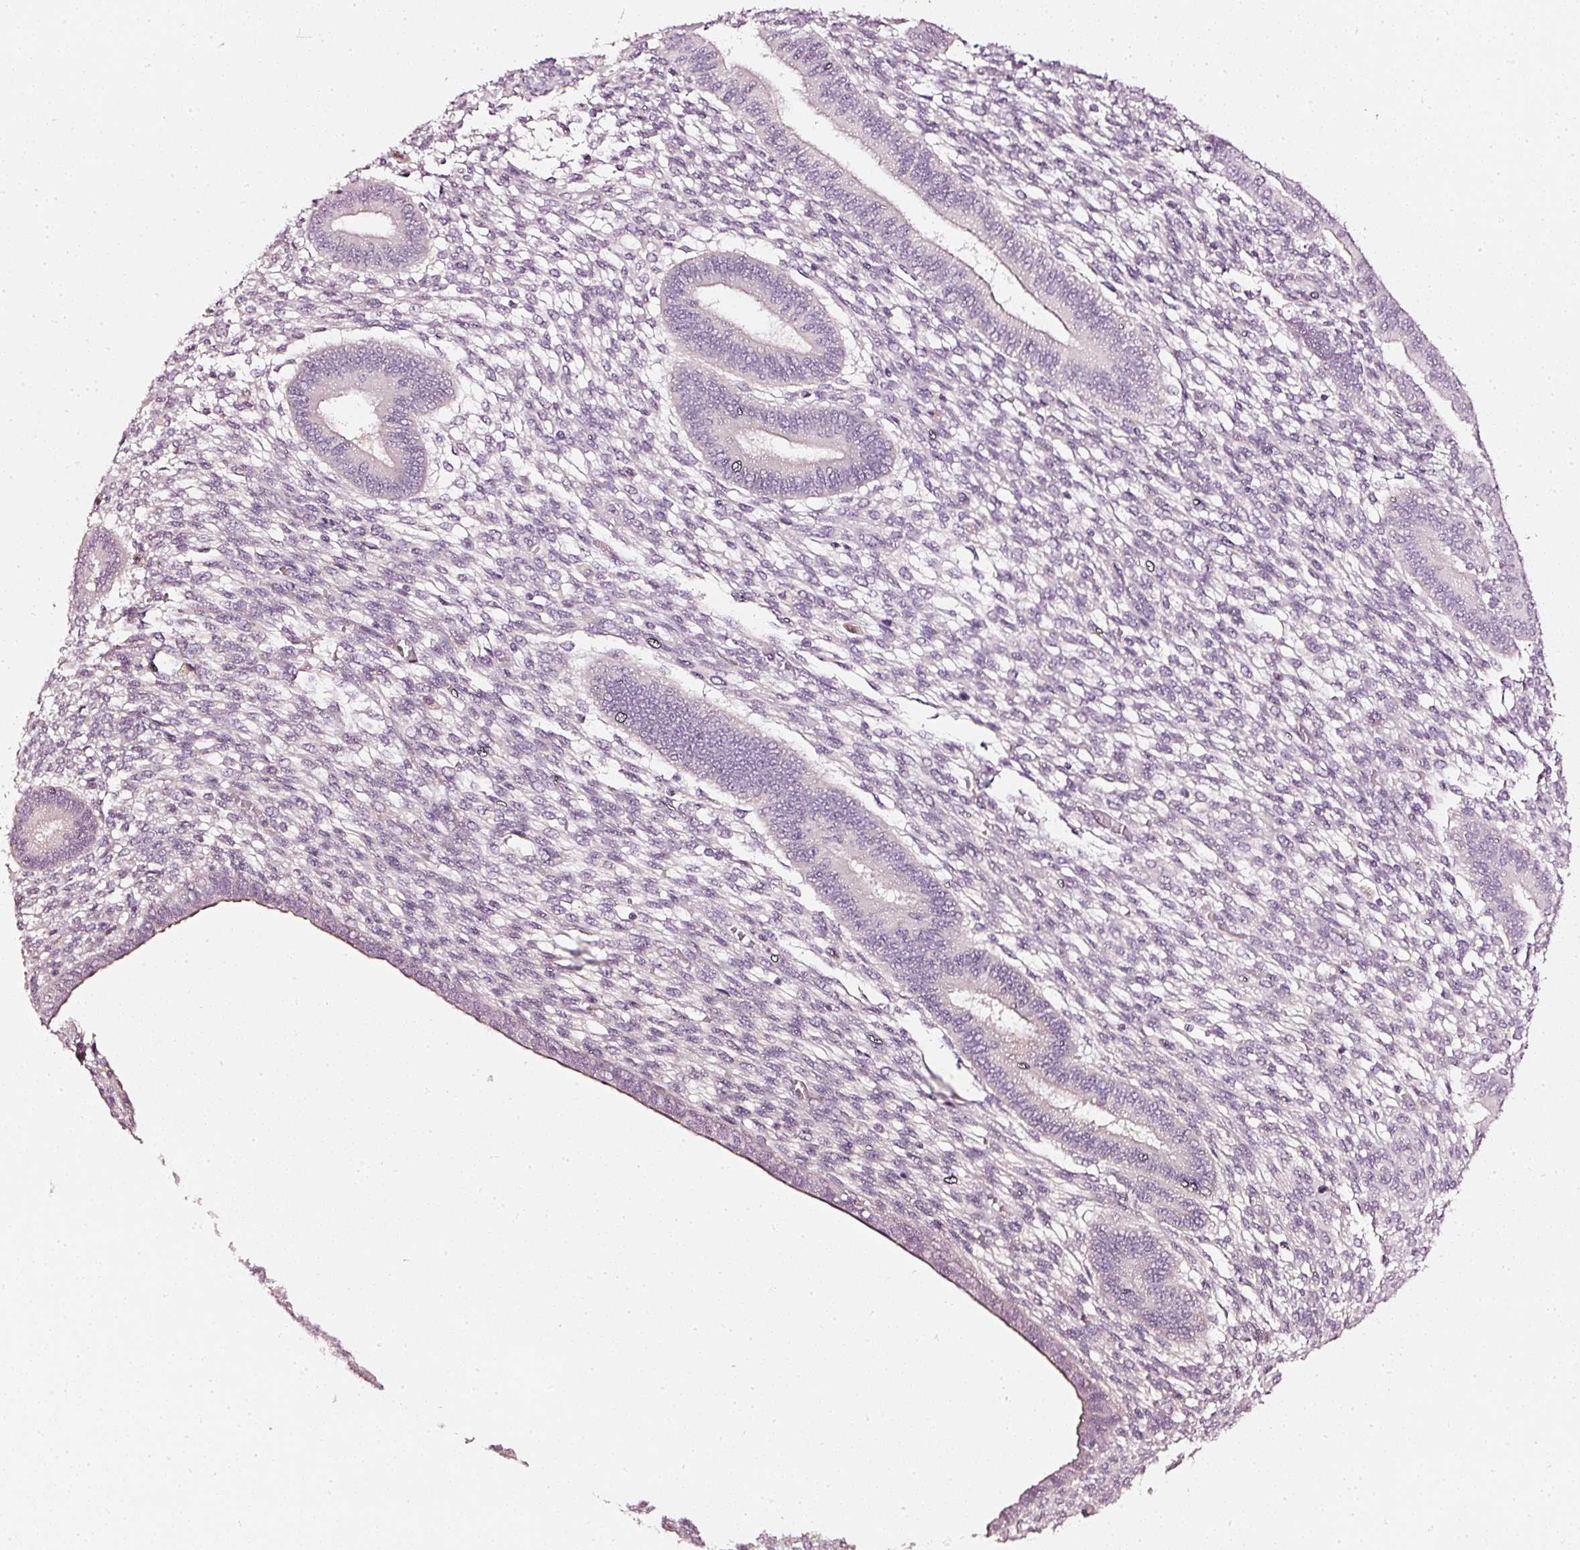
{"staining": {"intensity": "negative", "quantity": "none", "location": "none"}, "tissue": "endometrium", "cell_type": "Cells in endometrial stroma", "image_type": "normal", "snomed": [{"axis": "morphology", "description": "Normal tissue, NOS"}, {"axis": "topography", "description": "Endometrium"}], "caption": "IHC image of benign endometrium: endometrium stained with DAB (3,3'-diaminobenzidine) reveals no significant protein positivity in cells in endometrial stroma.", "gene": "CNP", "patient": {"sex": "female", "age": 36}}